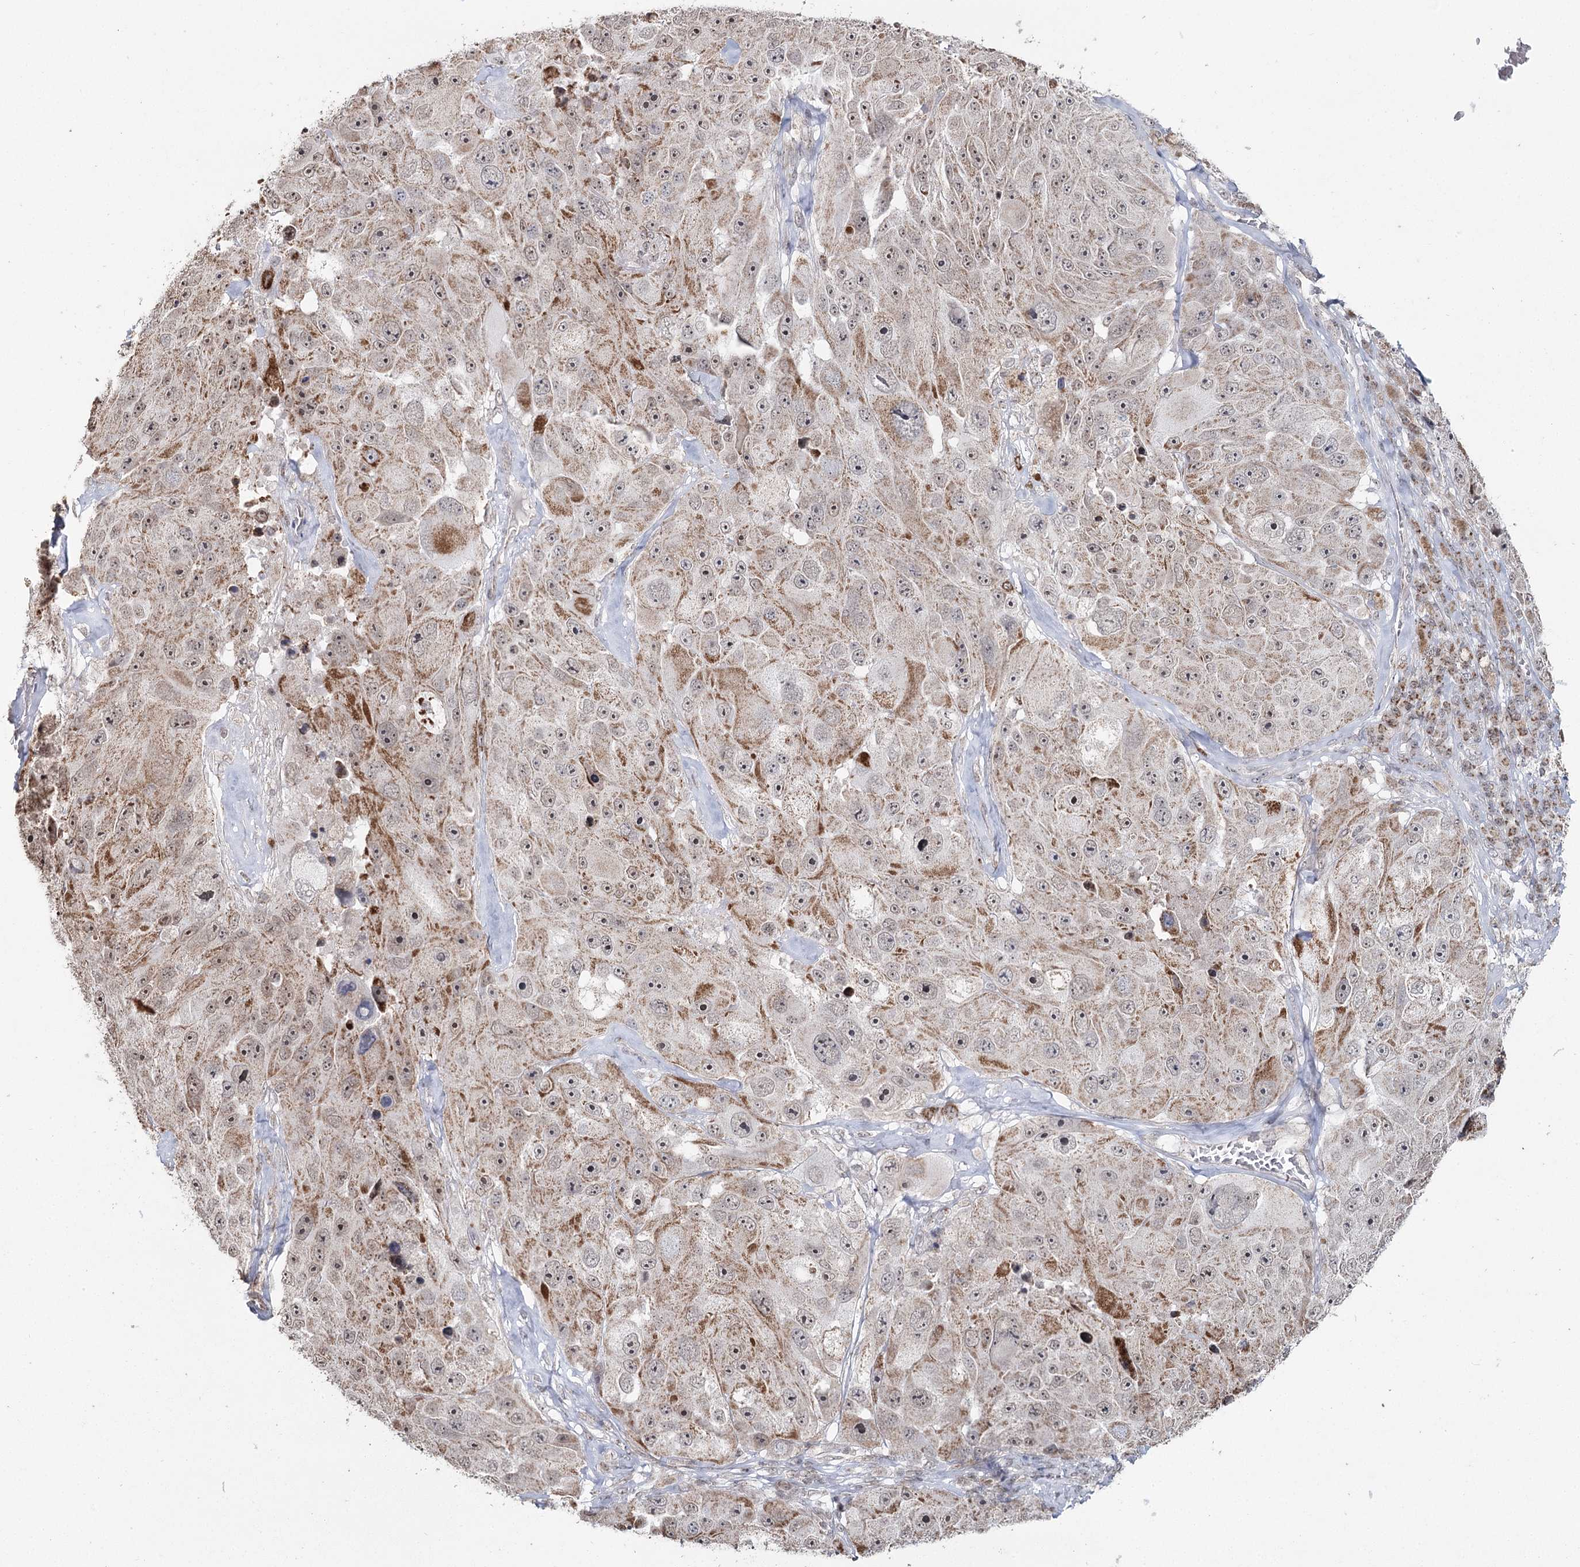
{"staining": {"intensity": "moderate", "quantity": "25%-75%", "location": "cytoplasmic/membranous,nuclear"}, "tissue": "melanoma", "cell_type": "Tumor cells", "image_type": "cancer", "snomed": [{"axis": "morphology", "description": "Malignant melanoma, Metastatic site"}, {"axis": "topography", "description": "Lymph node"}], "caption": "The immunohistochemical stain highlights moderate cytoplasmic/membranous and nuclear expression in tumor cells of melanoma tissue.", "gene": "PDHX", "patient": {"sex": "male", "age": 62}}